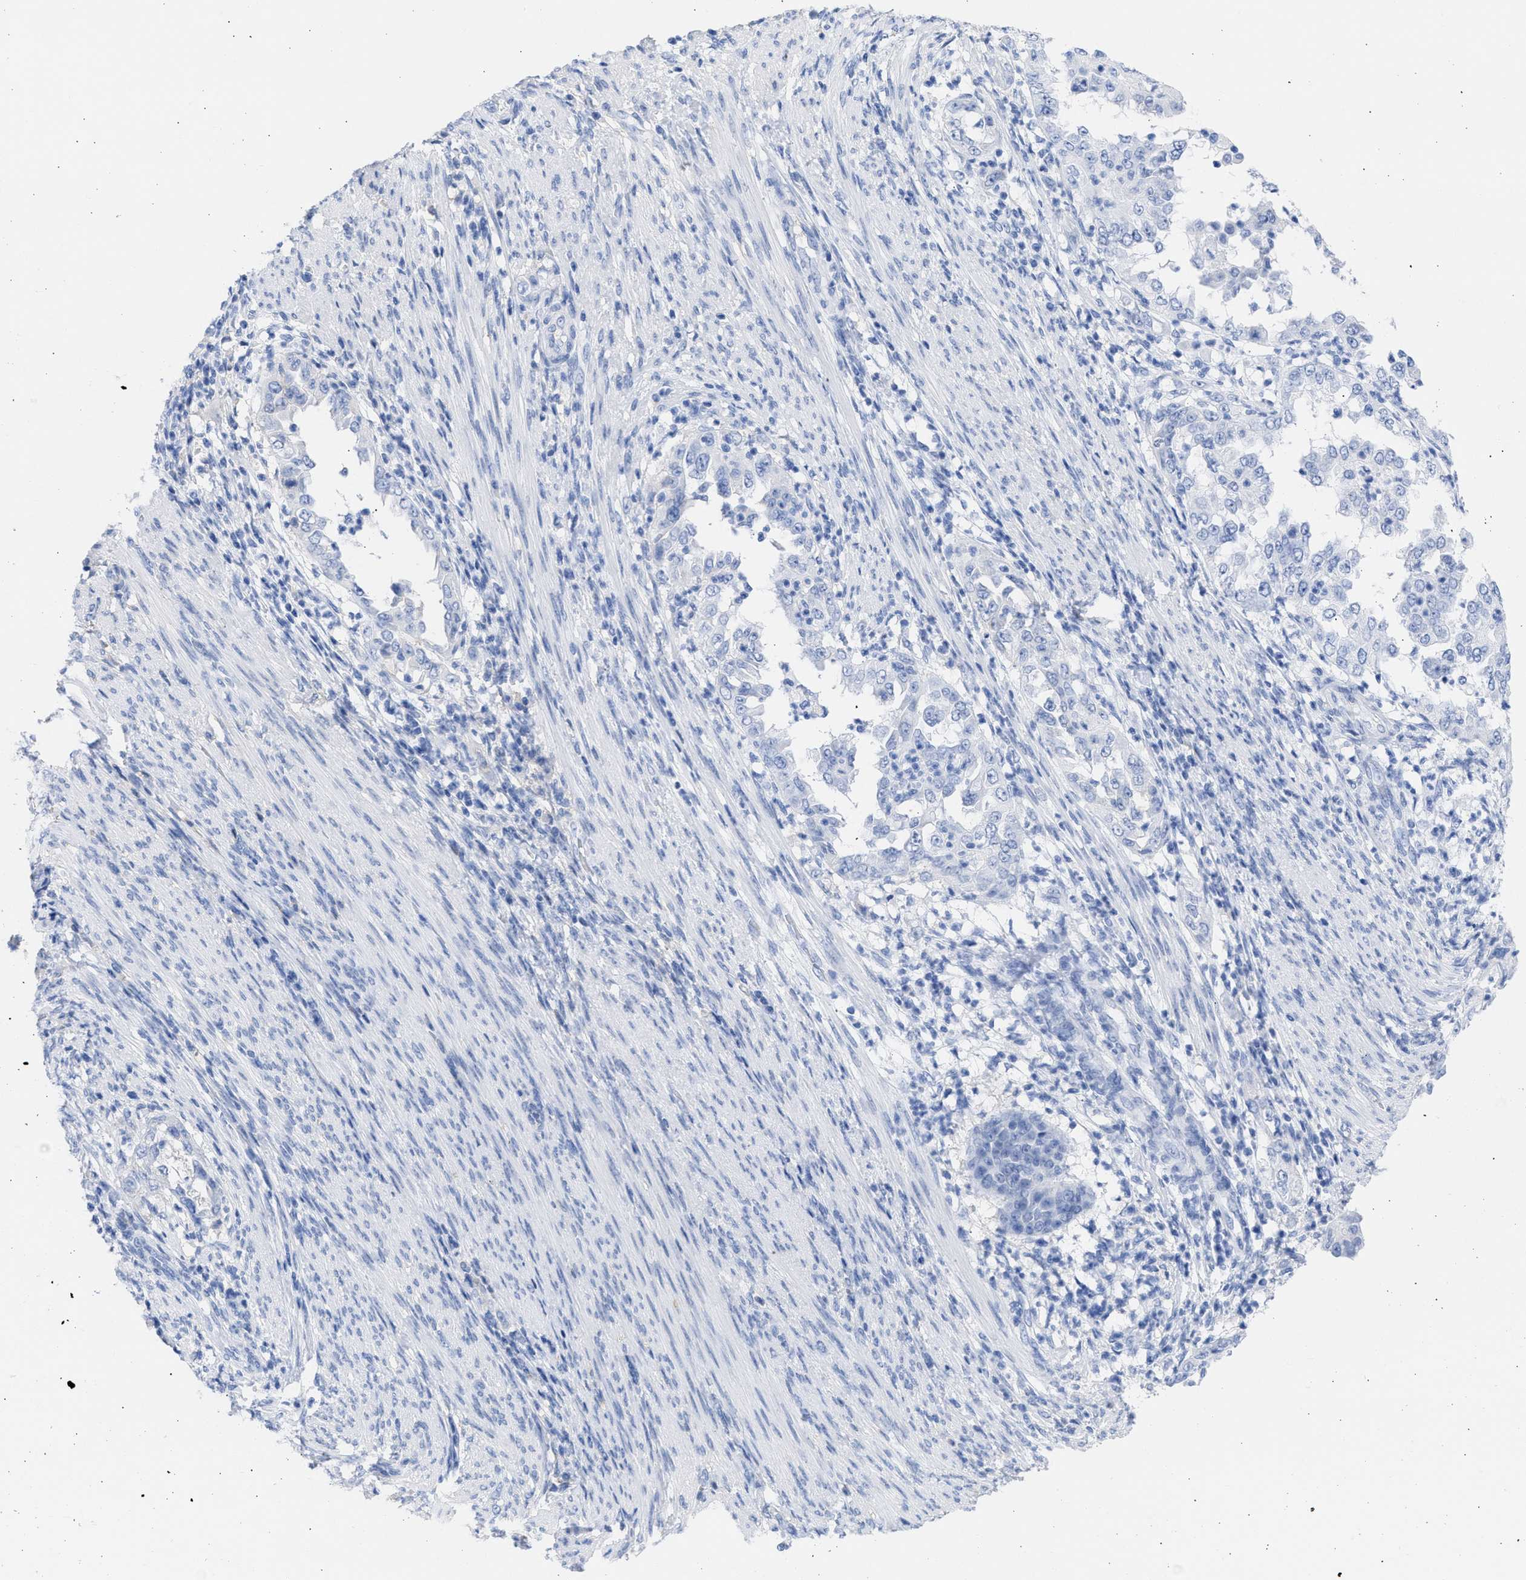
{"staining": {"intensity": "negative", "quantity": "none", "location": "none"}, "tissue": "endometrial cancer", "cell_type": "Tumor cells", "image_type": "cancer", "snomed": [{"axis": "morphology", "description": "Adenocarcinoma, NOS"}, {"axis": "topography", "description": "Endometrium"}], "caption": "DAB immunohistochemical staining of human endometrial cancer (adenocarcinoma) exhibits no significant expression in tumor cells.", "gene": "RSPH1", "patient": {"sex": "female", "age": 85}}